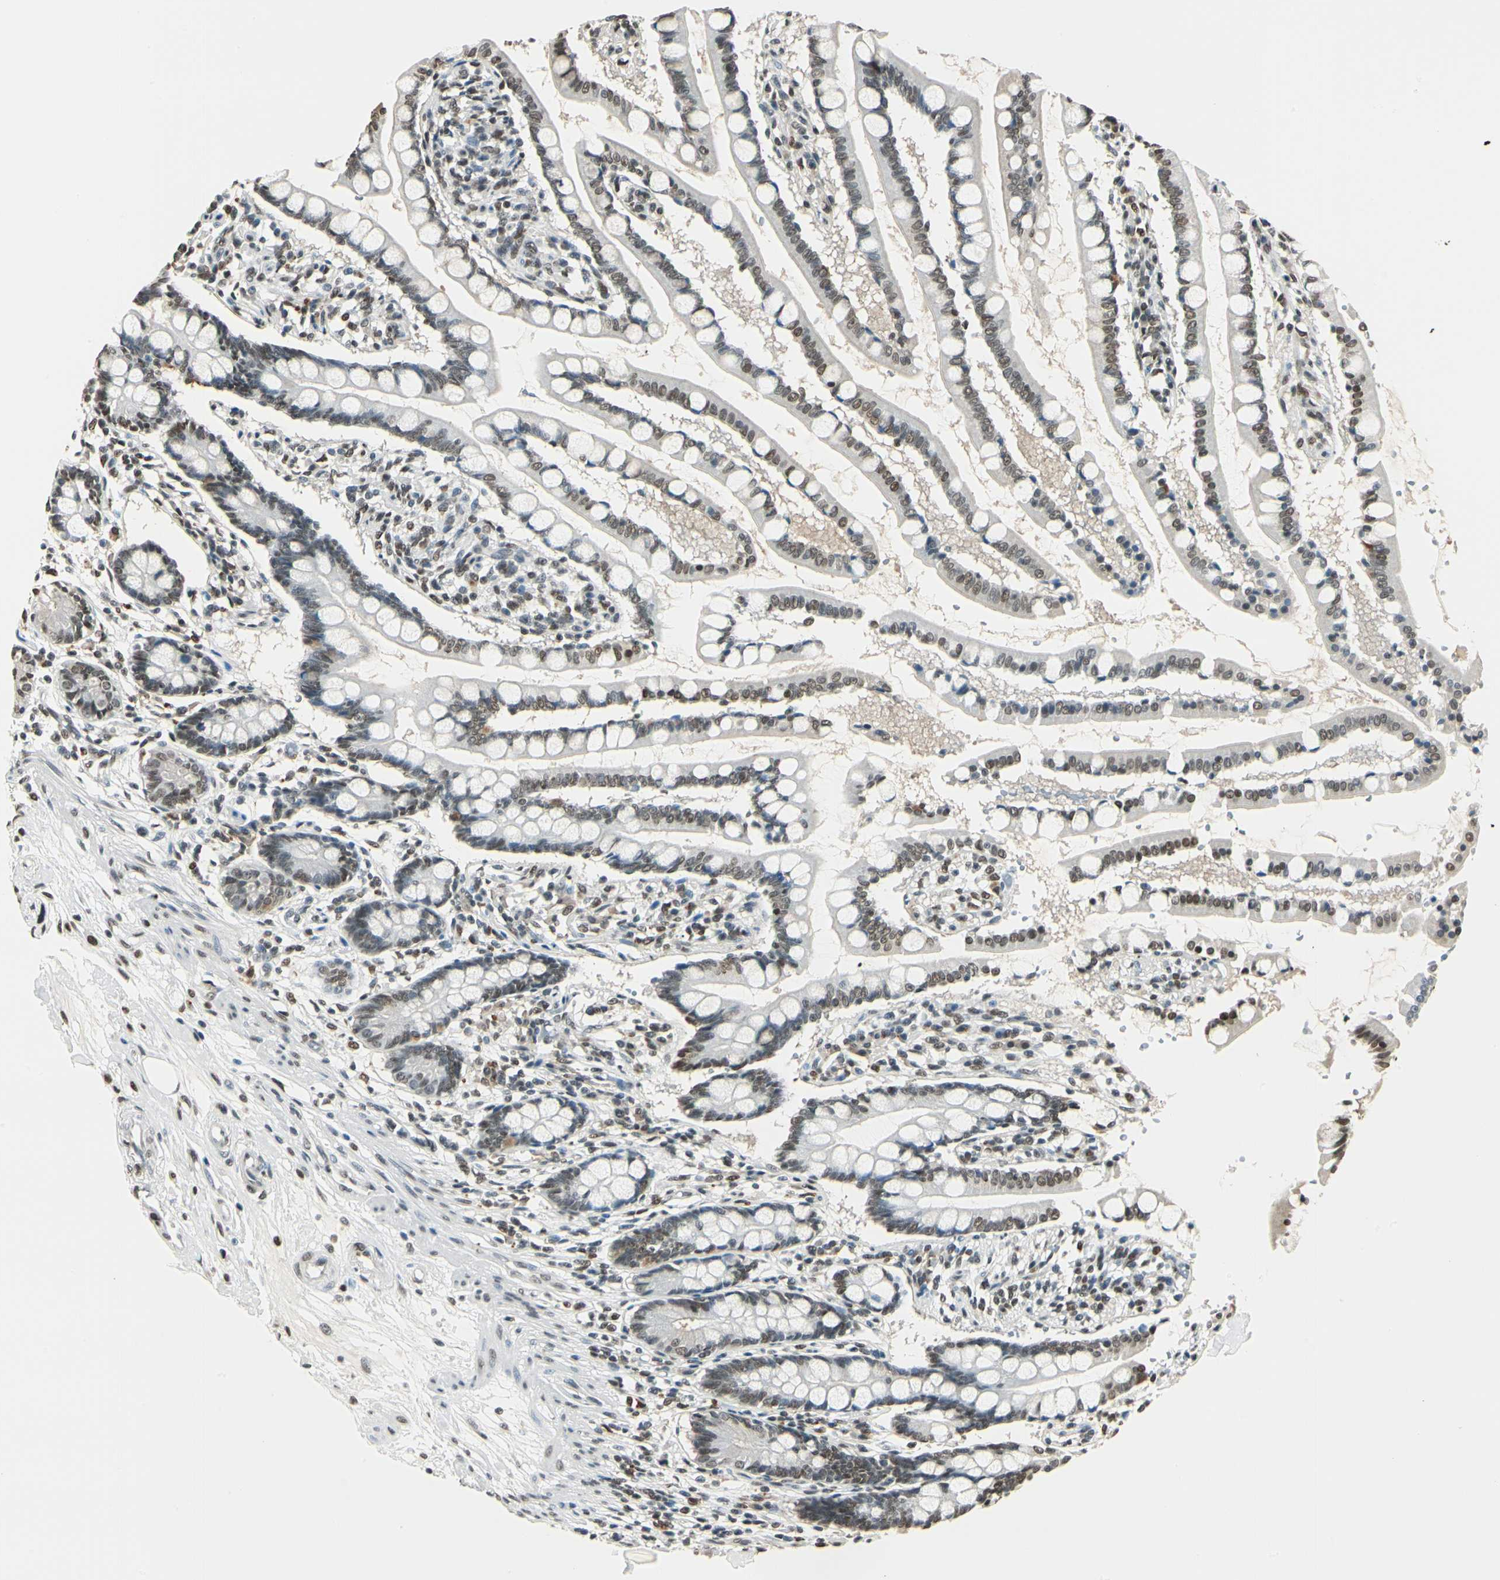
{"staining": {"intensity": "moderate", "quantity": "25%-75%", "location": "nuclear"}, "tissue": "small intestine", "cell_type": "Glandular cells", "image_type": "normal", "snomed": [{"axis": "morphology", "description": "Normal tissue, NOS"}, {"axis": "topography", "description": "Small intestine"}], "caption": "Benign small intestine reveals moderate nuclear staining in about 25%-75% of glandular cells, visualized by immunohistochemistry.", "gene": "FANCG", "patient": {"sex": "female", "age": 51}}